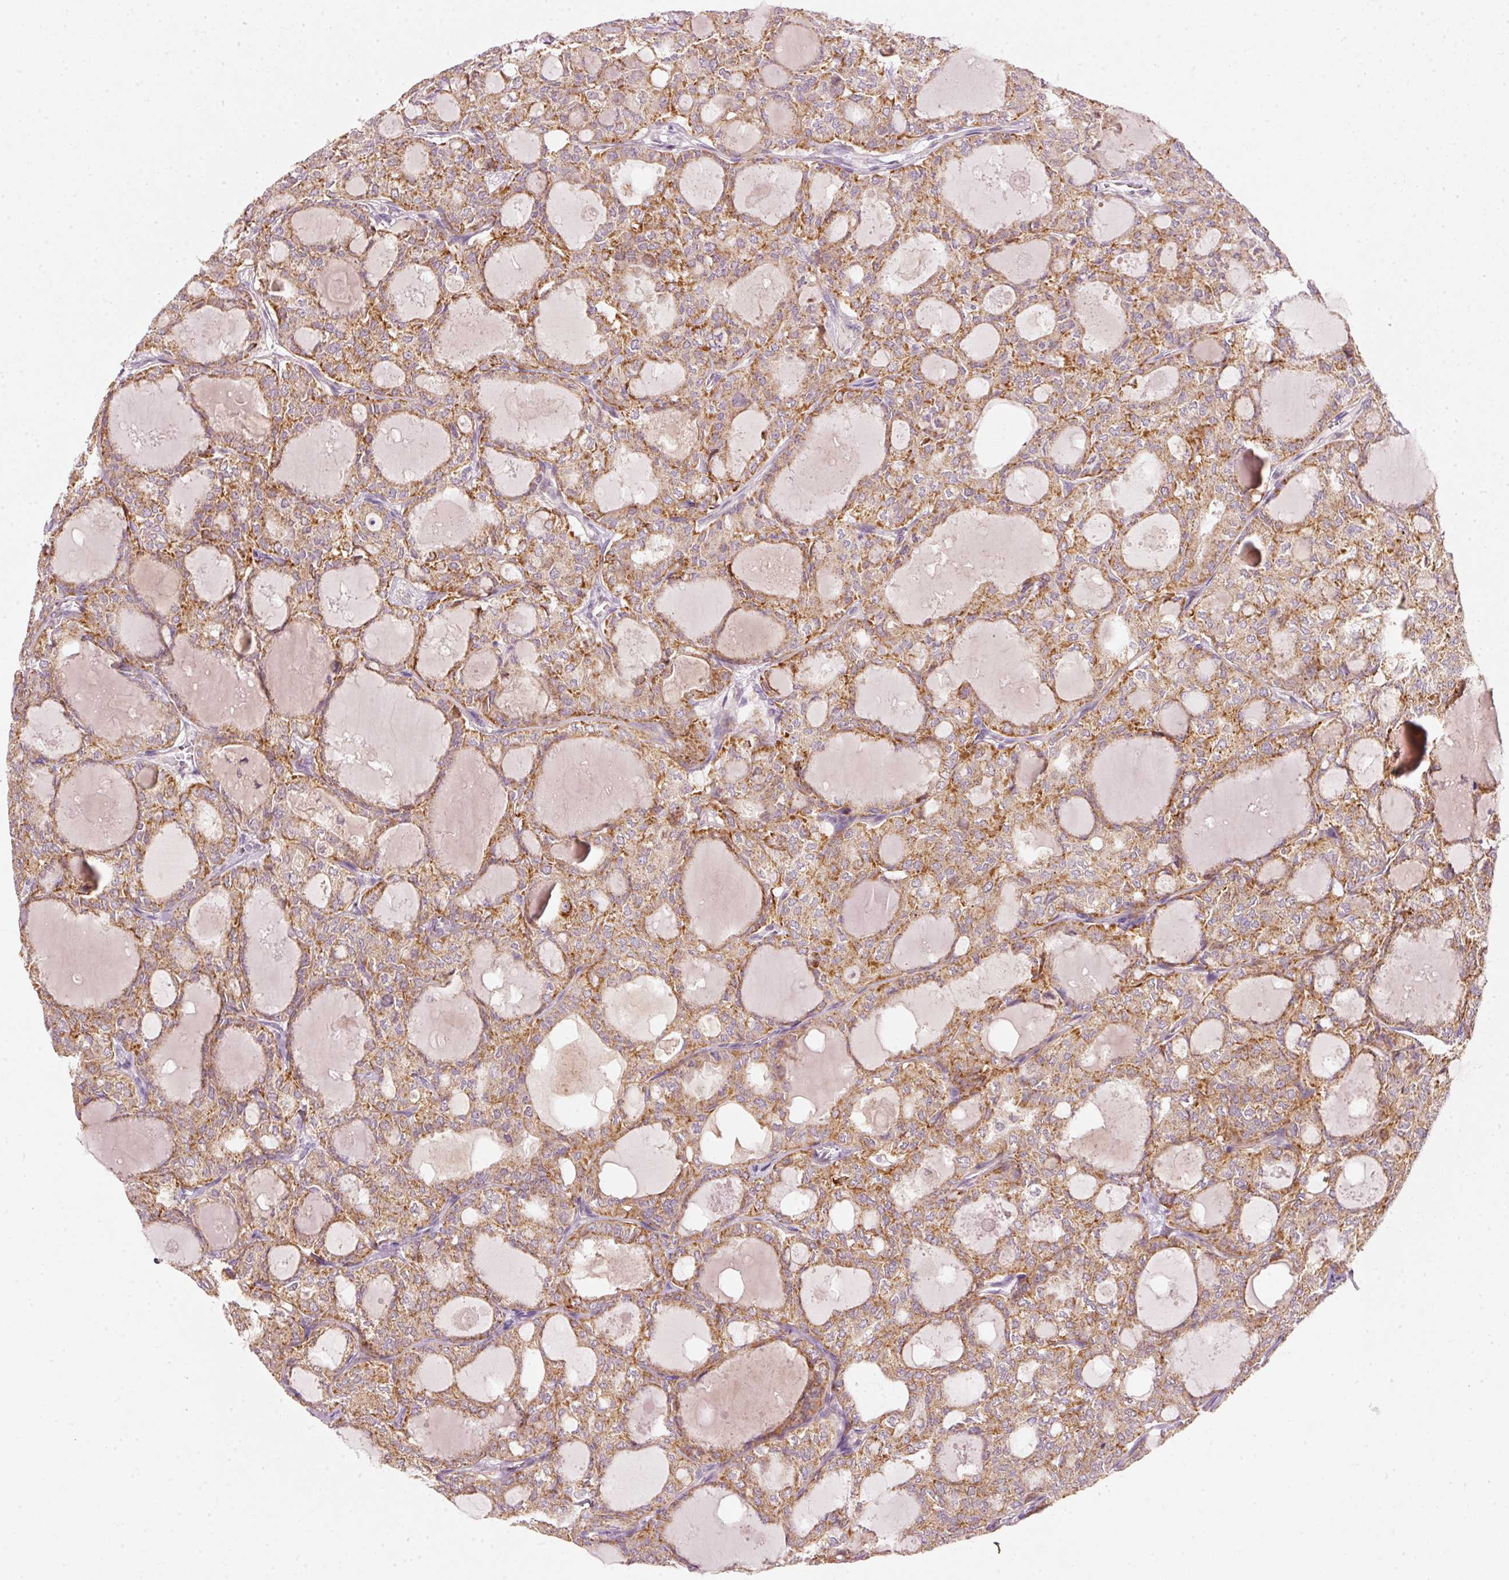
{"staining": {"intensity": "moderate", "quantity": ">75%", "location": "cytoplasmic/membranous"}, "tissue": "thyroid cancer", "cell_type": "Tumor cells", "image_type": "cancer", "snomed": [{"axis": "morphology", "description": "Follicular adenoma carcinoma, NOS"}, {"axis": "topography", "description": "Thyroid gland"}], "caption": "Thyroid follicular adenoma carcinoma tissue exhibits moderate cytoplasmic/membranous staining in about >75% of tumor cells, visualized by immunohistochemistry.", "gene": "ARHGAP22", "patient": {"sex": "male", "age": 75}}